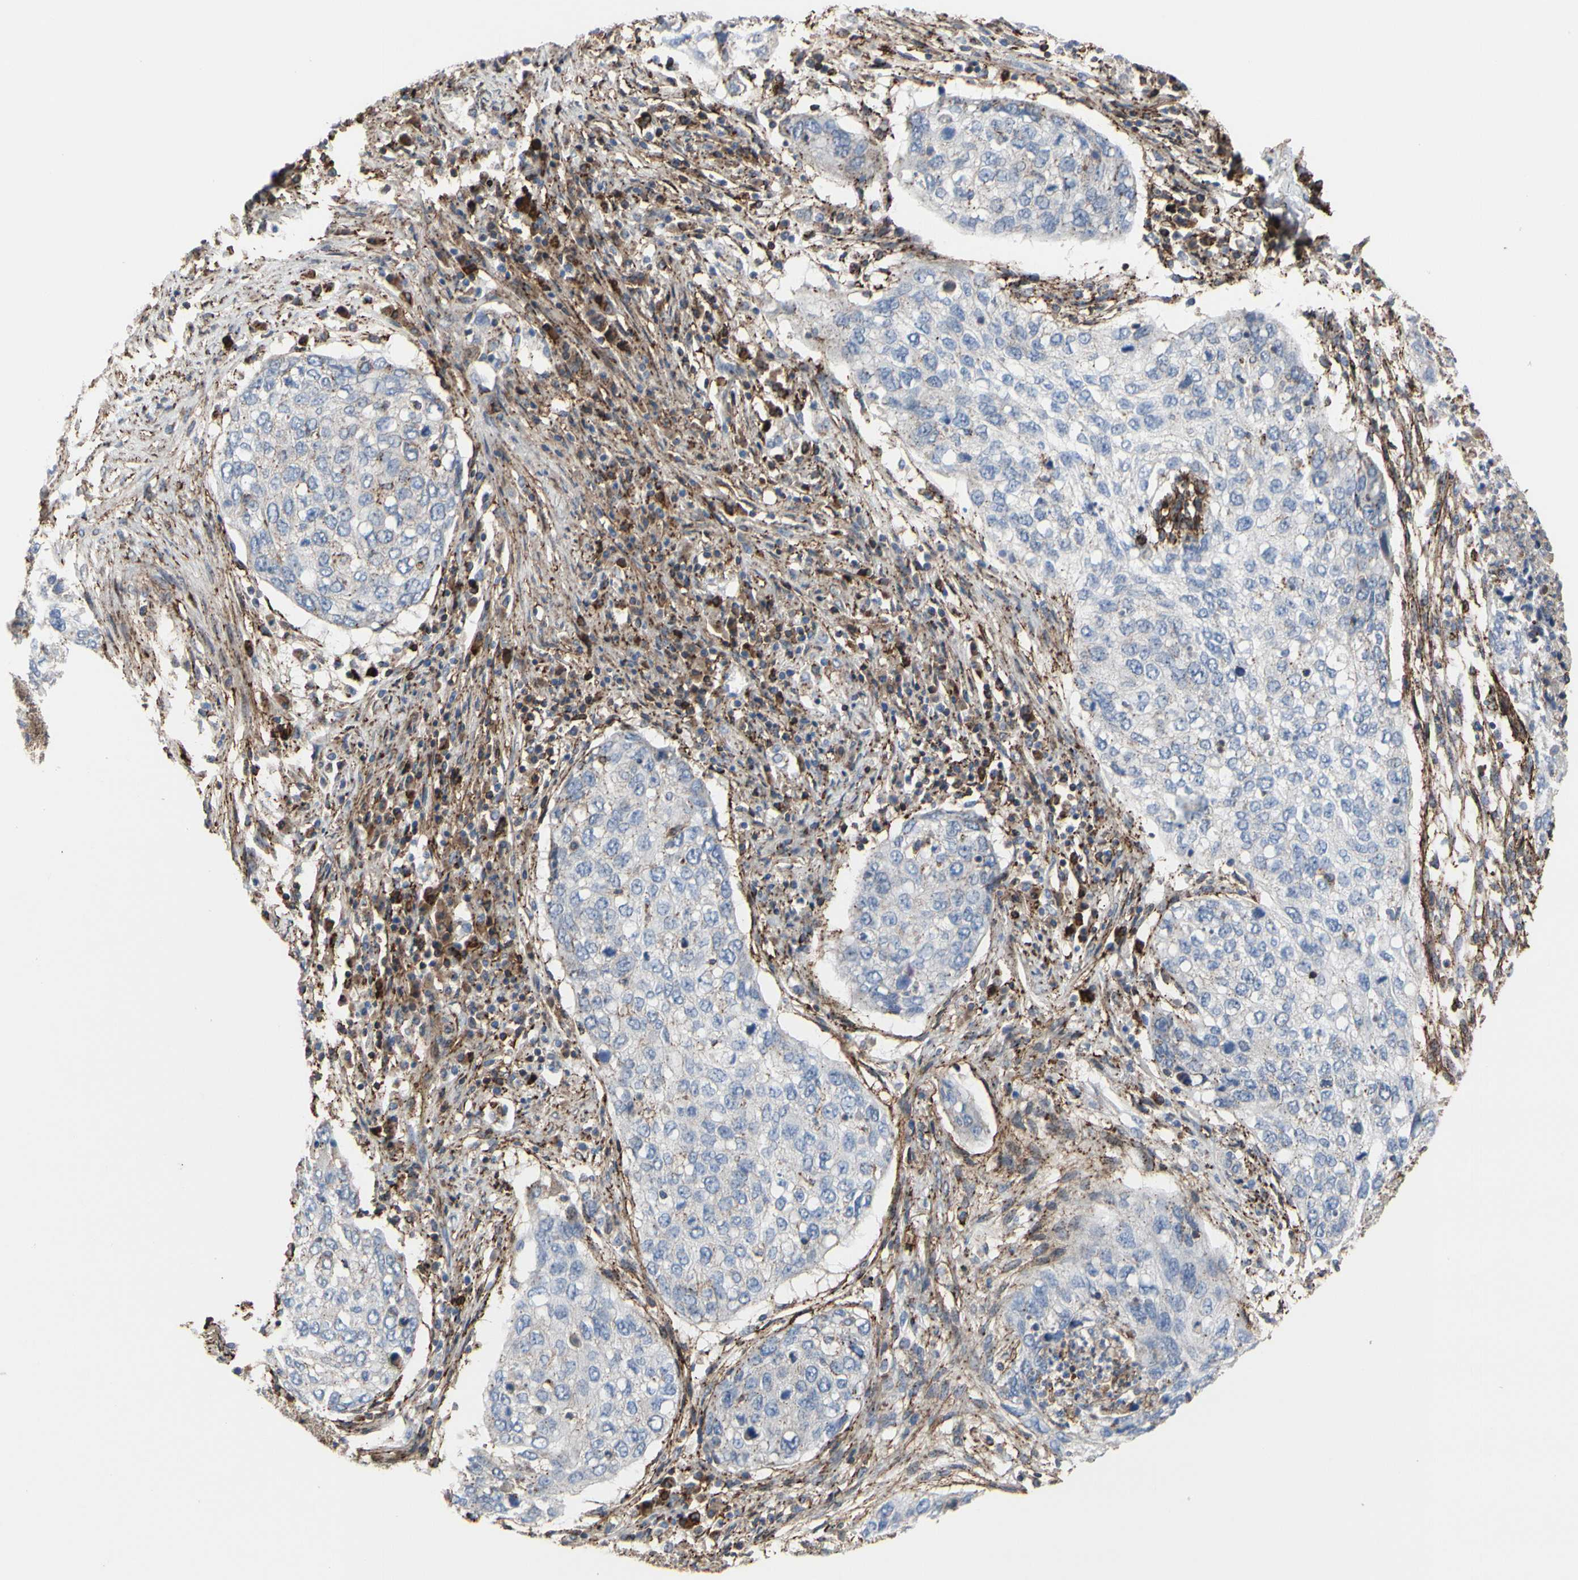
{"staining": {"intensity": "negative", "quantity": "none", "location": "none"}, "tissue": "lung cancer", "cell_type": "Tumor cells", "image_type": "cancer", "snomed": [{"axis": "morphology", "description": "Squamous cell carcinoma, NOS"}, {"axis": "topography", "description": "Lung"}], "caption": "Immunohistochemistry (IHC) histopathology image of human lung squamous cell carcinoma stained for a protein (brown), which demonstrates no staining in tumor cells.", "gene": "ANXA6", "patient": {"sex": "female", "age": 63}}